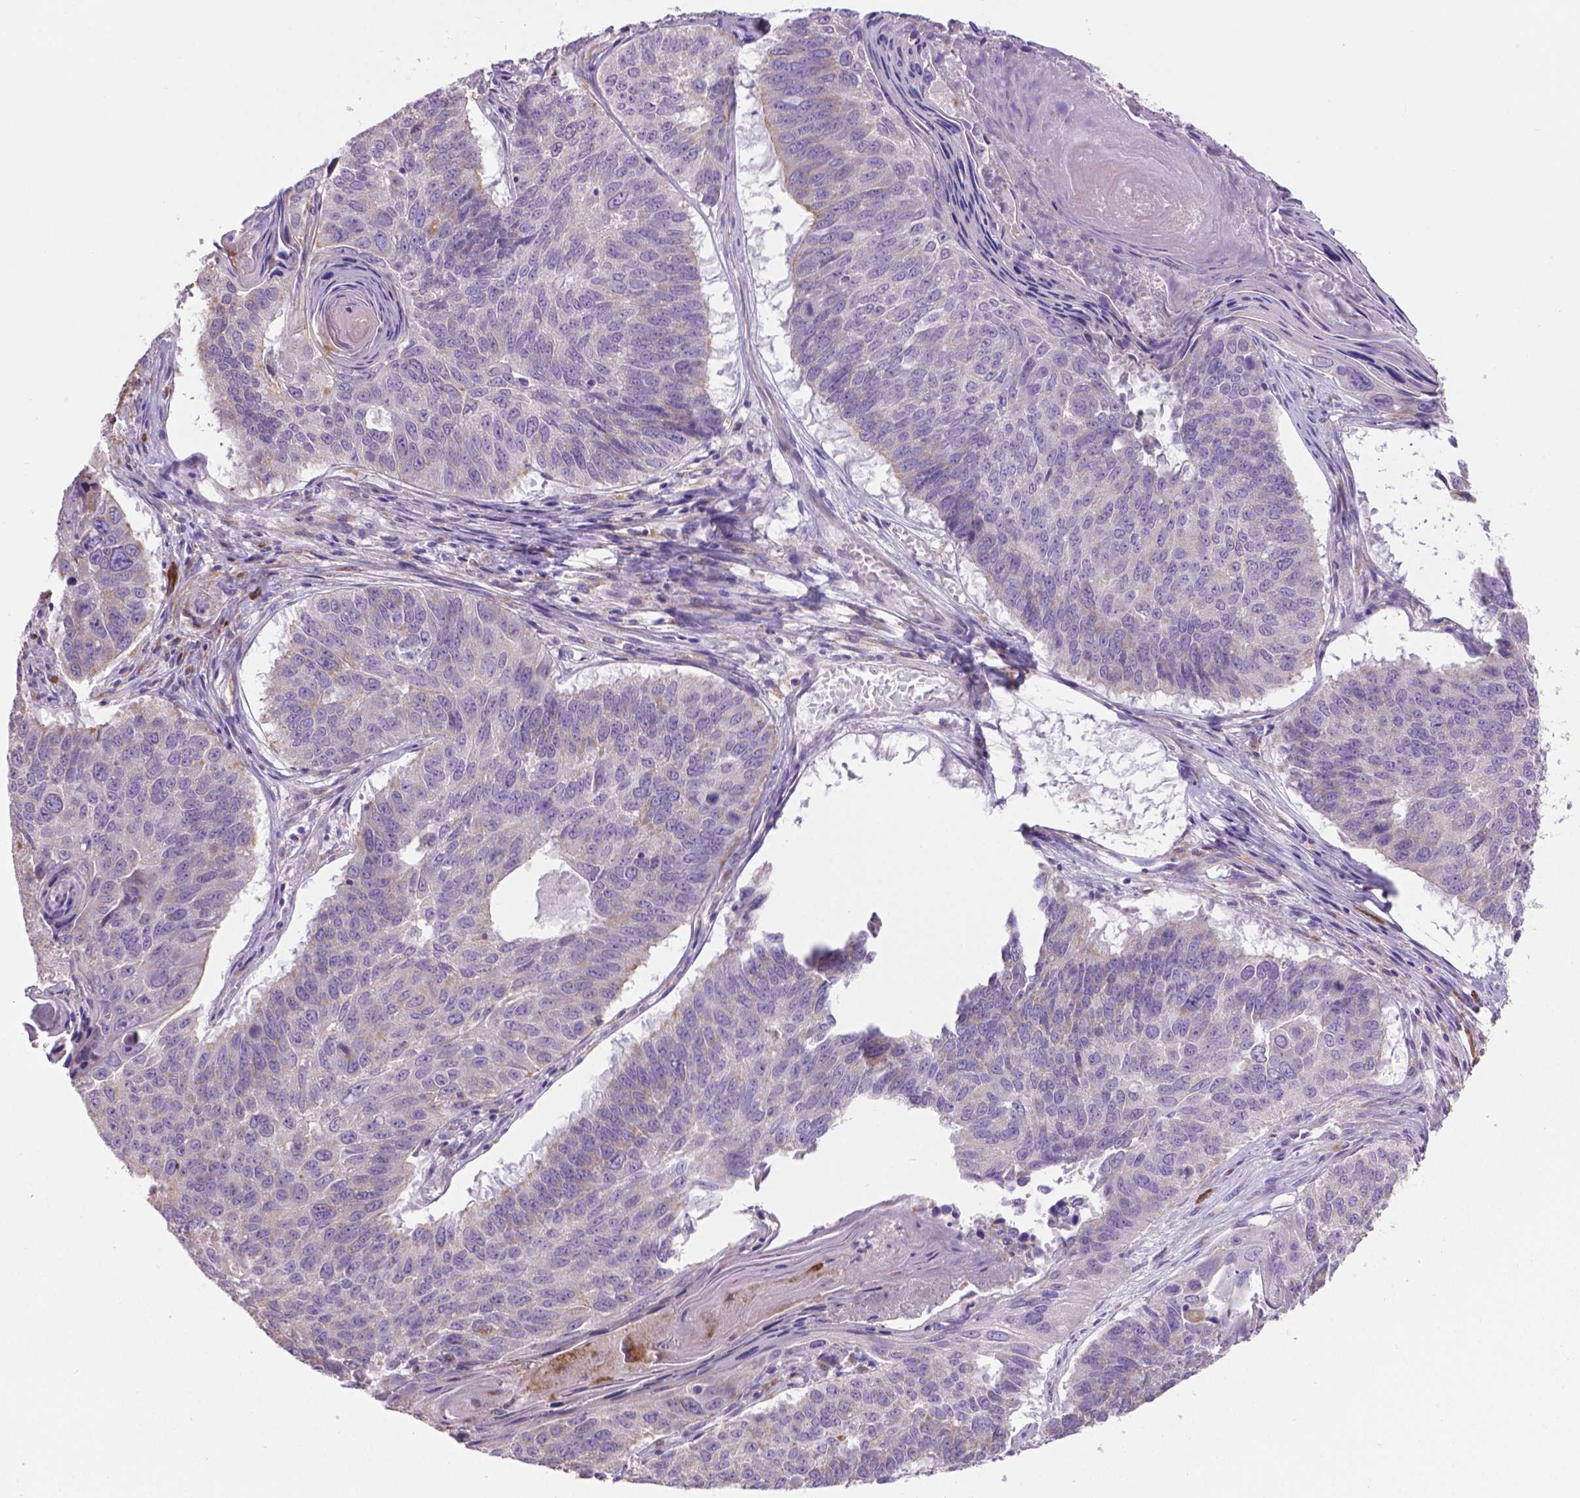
{"staining": {"intensity": "negative", "quantity": "none", "location": "none"}, "tissue": "lung cancer", "cell_type": "Tumor cells", "image_type": "cancer", "snomed": [{"axis": "morphology", "description": "Squamous cell carcinoma, NOS"}, {"axis": "topography", "description": "Lung"}], "caption": "The photomicrograph demonstrates no staining of tumor cells in lung cancer.", "gene": "CDH7", "patient": {"sex": "male", "age": 73}}